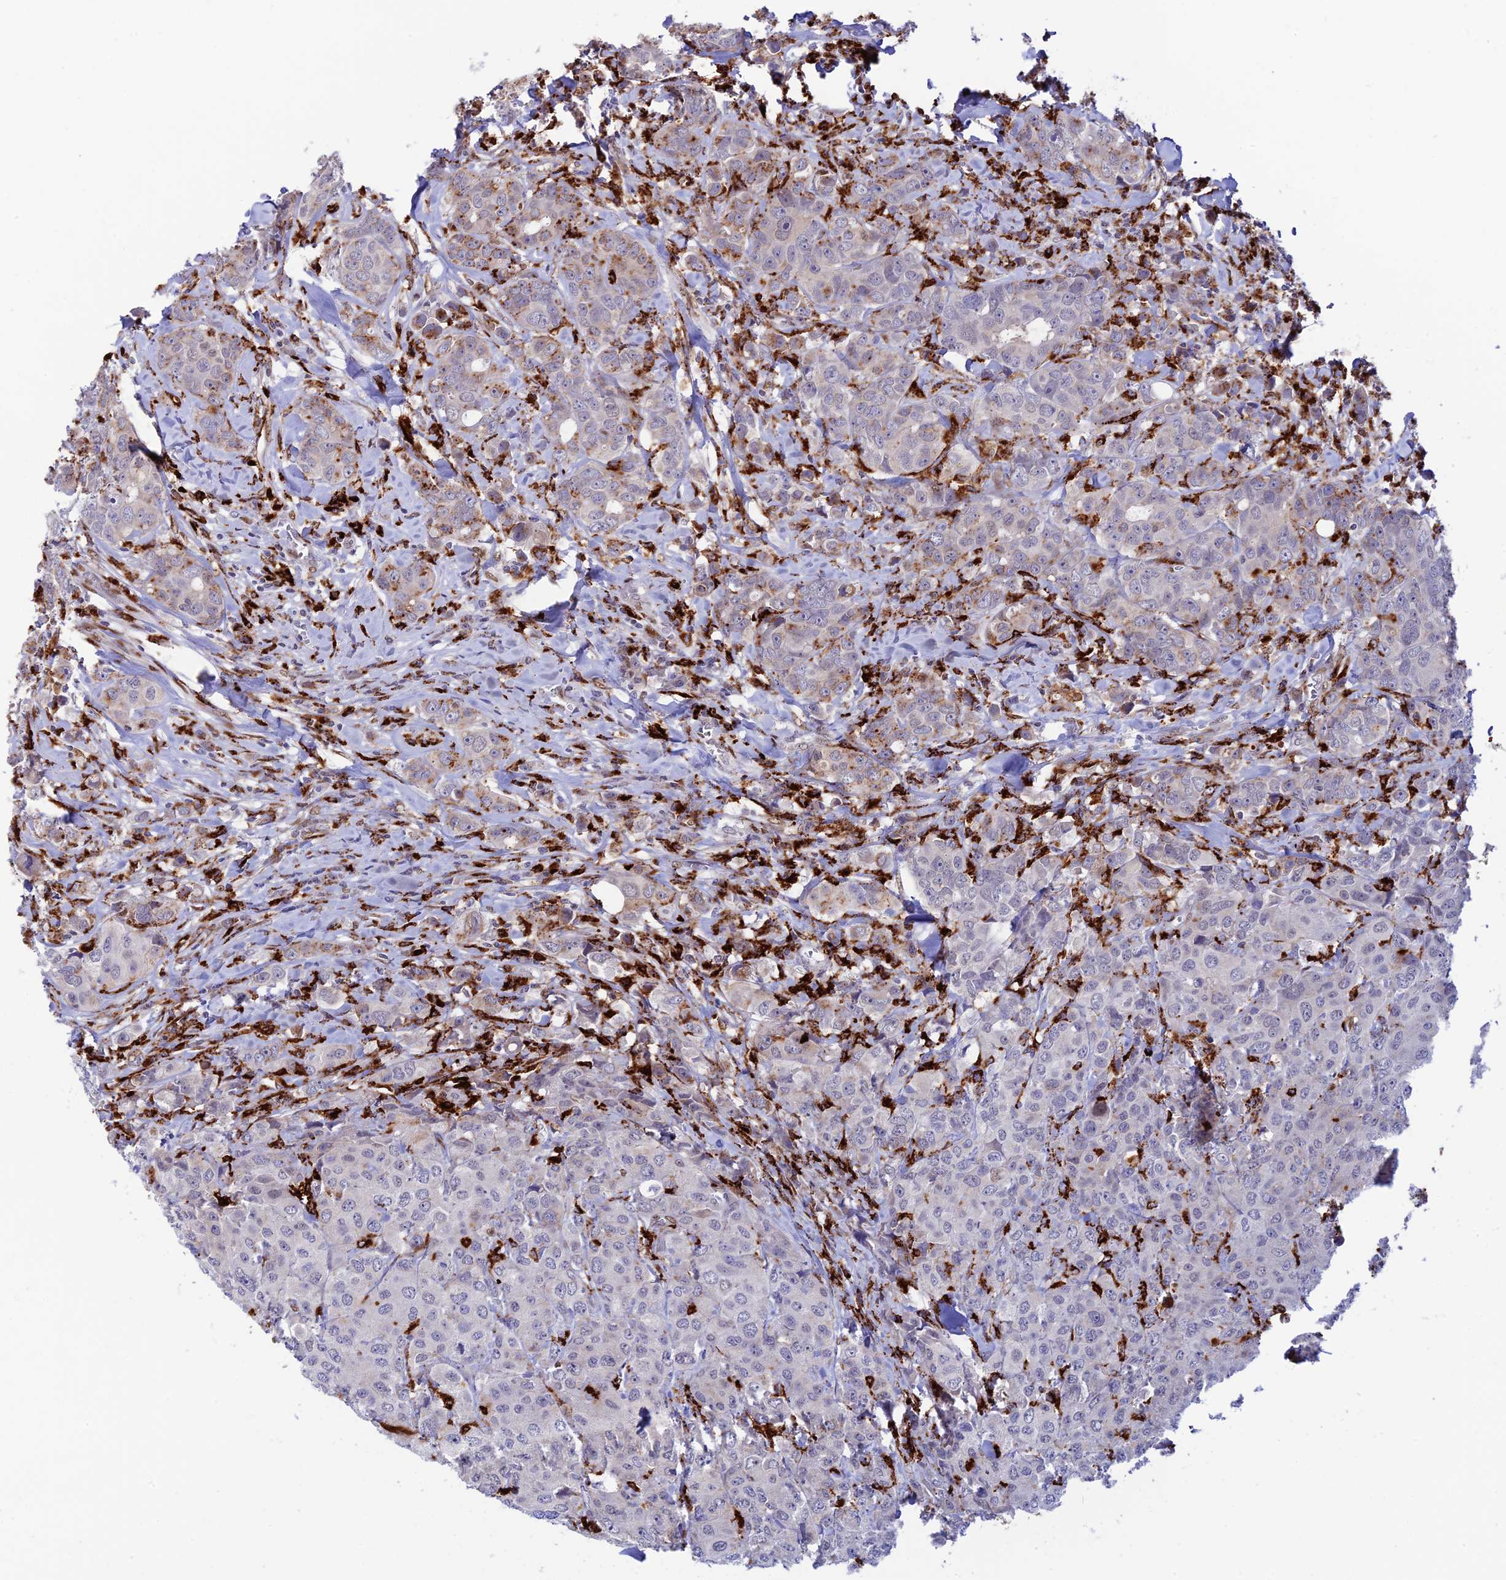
{"staining": {"intensity": "moderate", "quantity": "<25%", "location": "cytoplasmic/membranous"}, "tissue": "breast cancer", "cell_type": "Tumor cells", "image_type": "cancer", "snomed": [{"axis": "morphology", "description": "Duct carcinoma"}, {"axis": "topography", "description": "Breast"}], "caption": "Protein analysis of invasive ductal carcinoma (breast) tissue exhibits moderate cytoplasmic/membranous staining in approximately <25% of tumor cells.", "gene": "HIC1", "patient": {"sex": "female", "age": 43}}